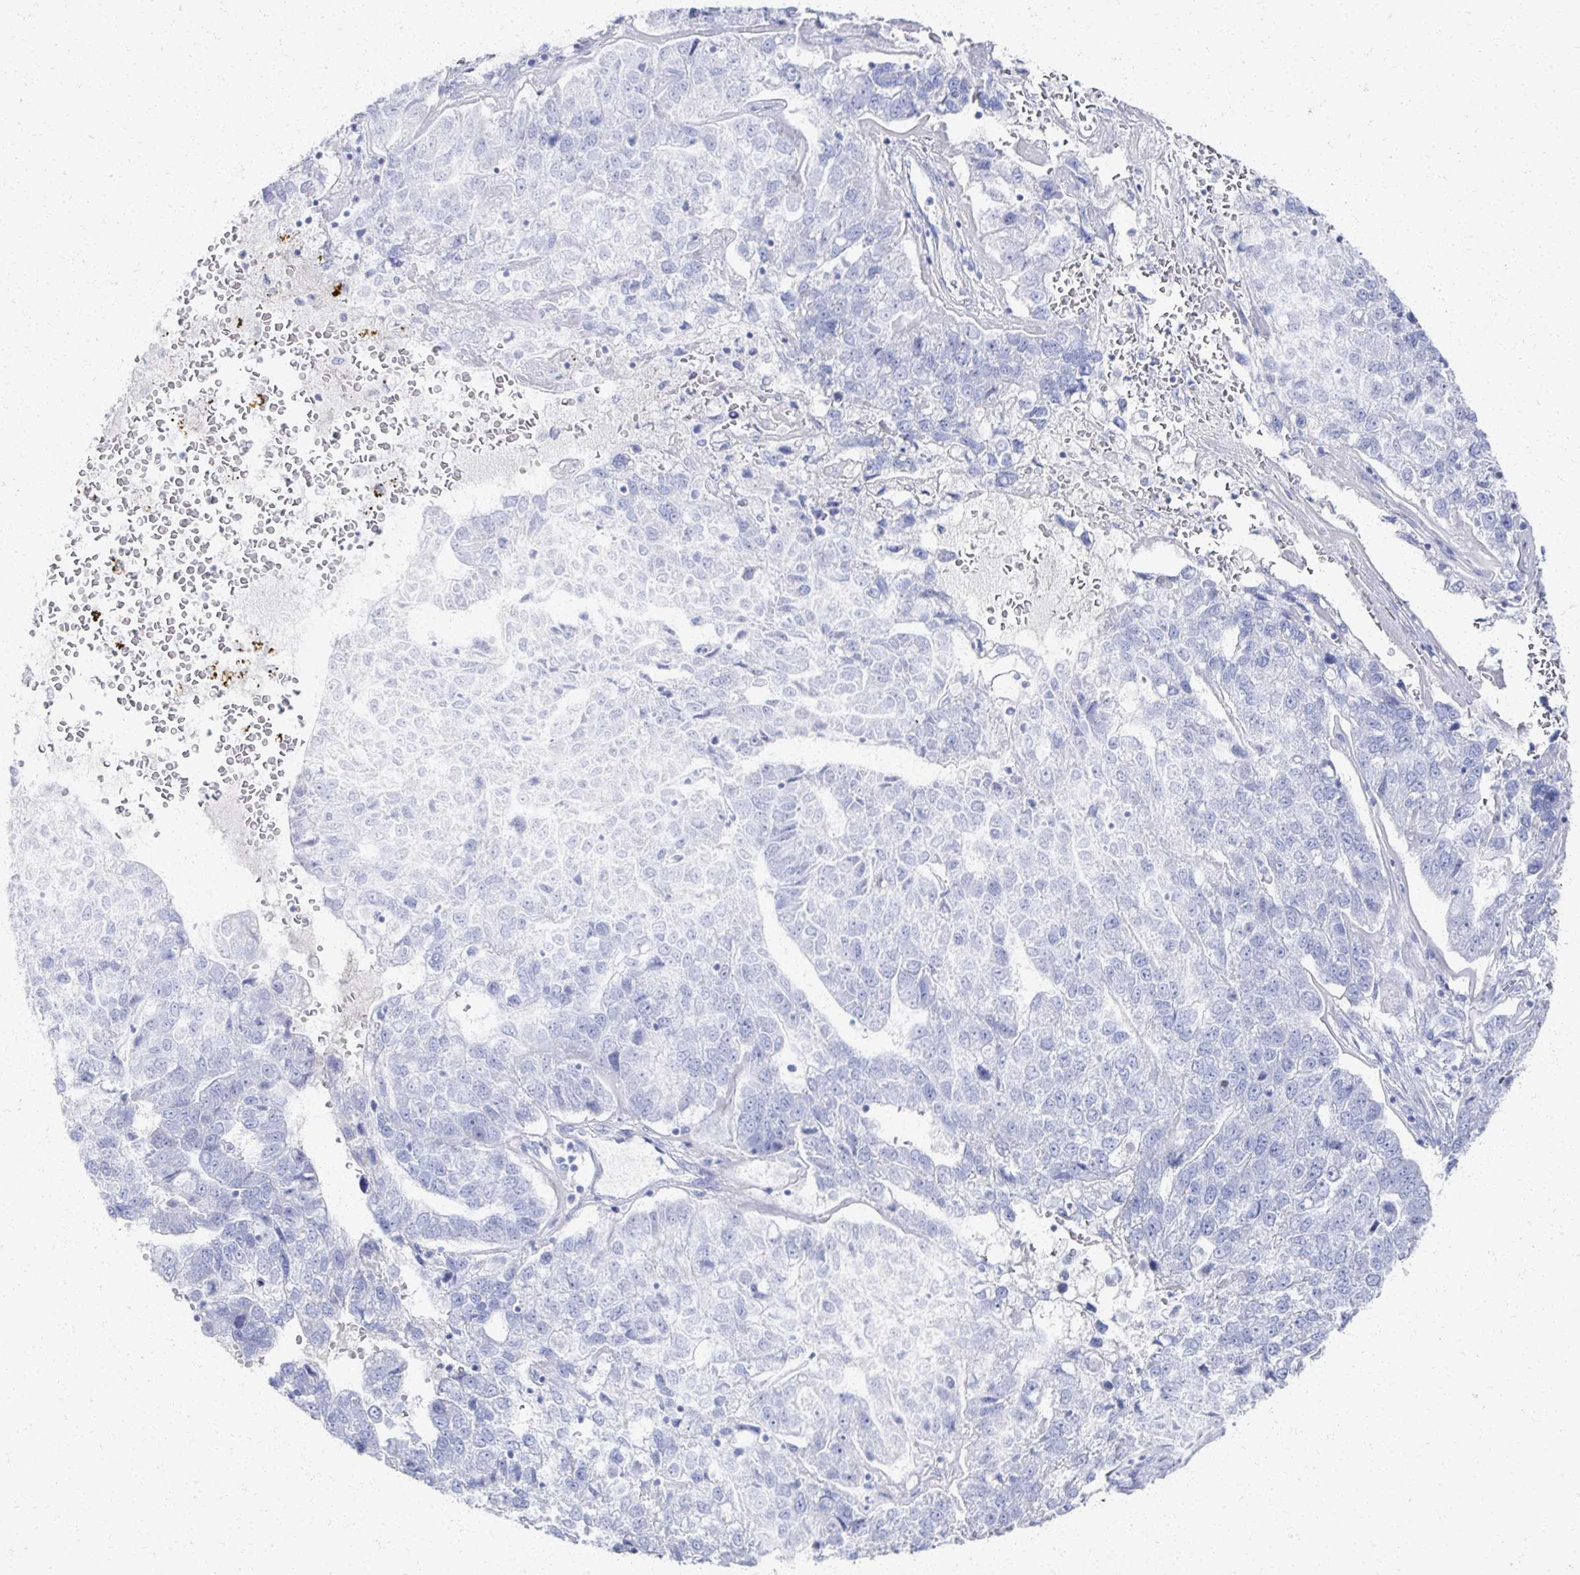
{"staining": {"intensity": "negative", "quantity": "none", "location": "none"}, "tissue": "pancreatic cancer", "cell_type": "Tumor cells", "image_type": "cancer", "snomed": [{"axis": "morphology", "description": "Adenocarcinoma, NOS"}, {"axis": "topography", "description": "Pancreas"}], "caption": "IHC of pancreatic cancer displays no positivity in tumor cells.", "gene": "PRR20A", "patient": {"sex": "female", "age": 61}}